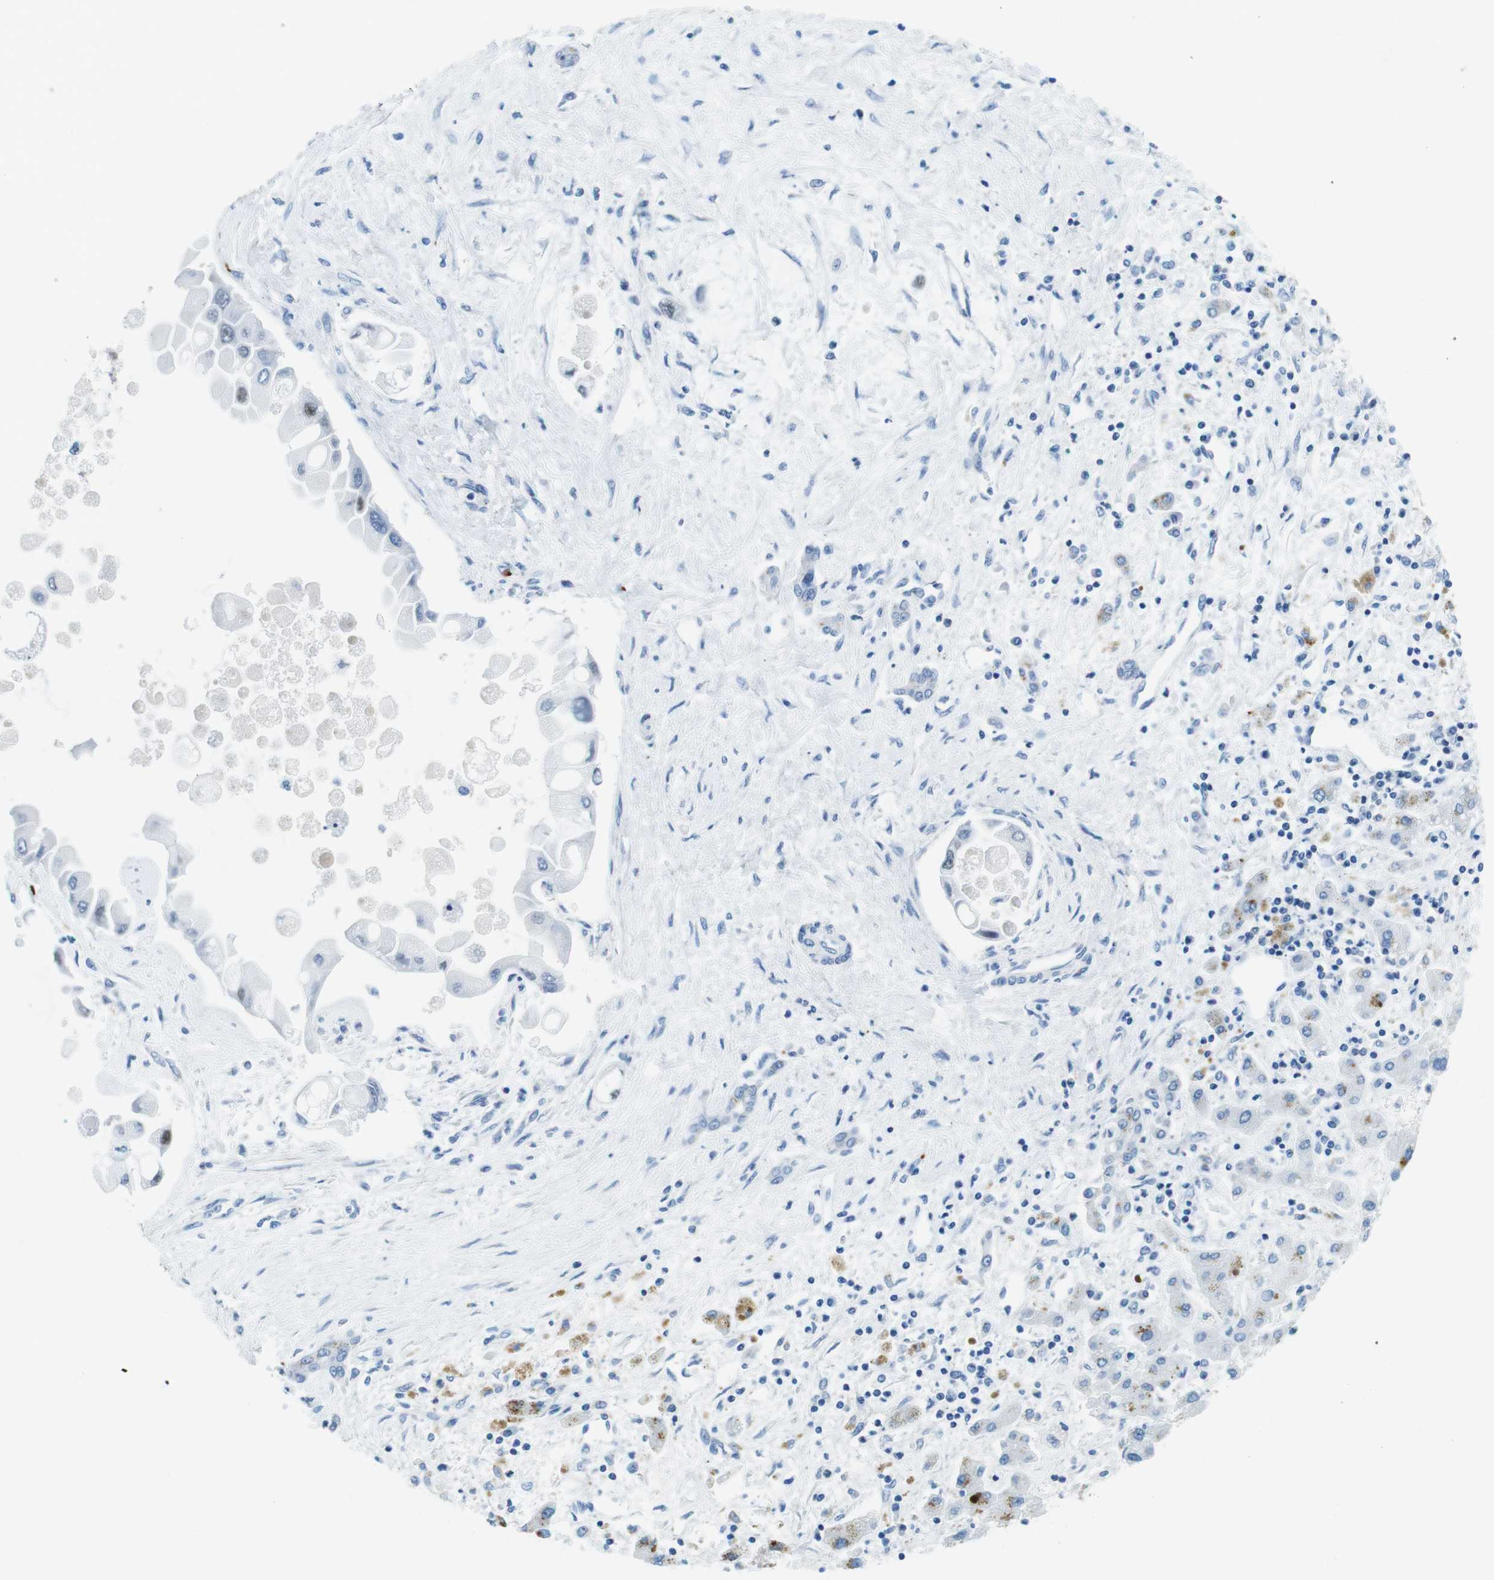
{"staining": {"intensity": "negative", "quantity": "none", "location": "none"}, "tissue": "liver cancer", "cell_type": "Tumor cells", "image_type": "cancer", "snomed": [{"axis": "morphology", "description": "Cholangiocarcinoma"}, {"axis": "topography", "description": "Liver"}], "caption": "Tumor cells are negative for brown protein staining in liver cancer (cholangiocarcinoma).", "gene": "TFAP2C", "patient": {"sex": "male", "age": 50}}